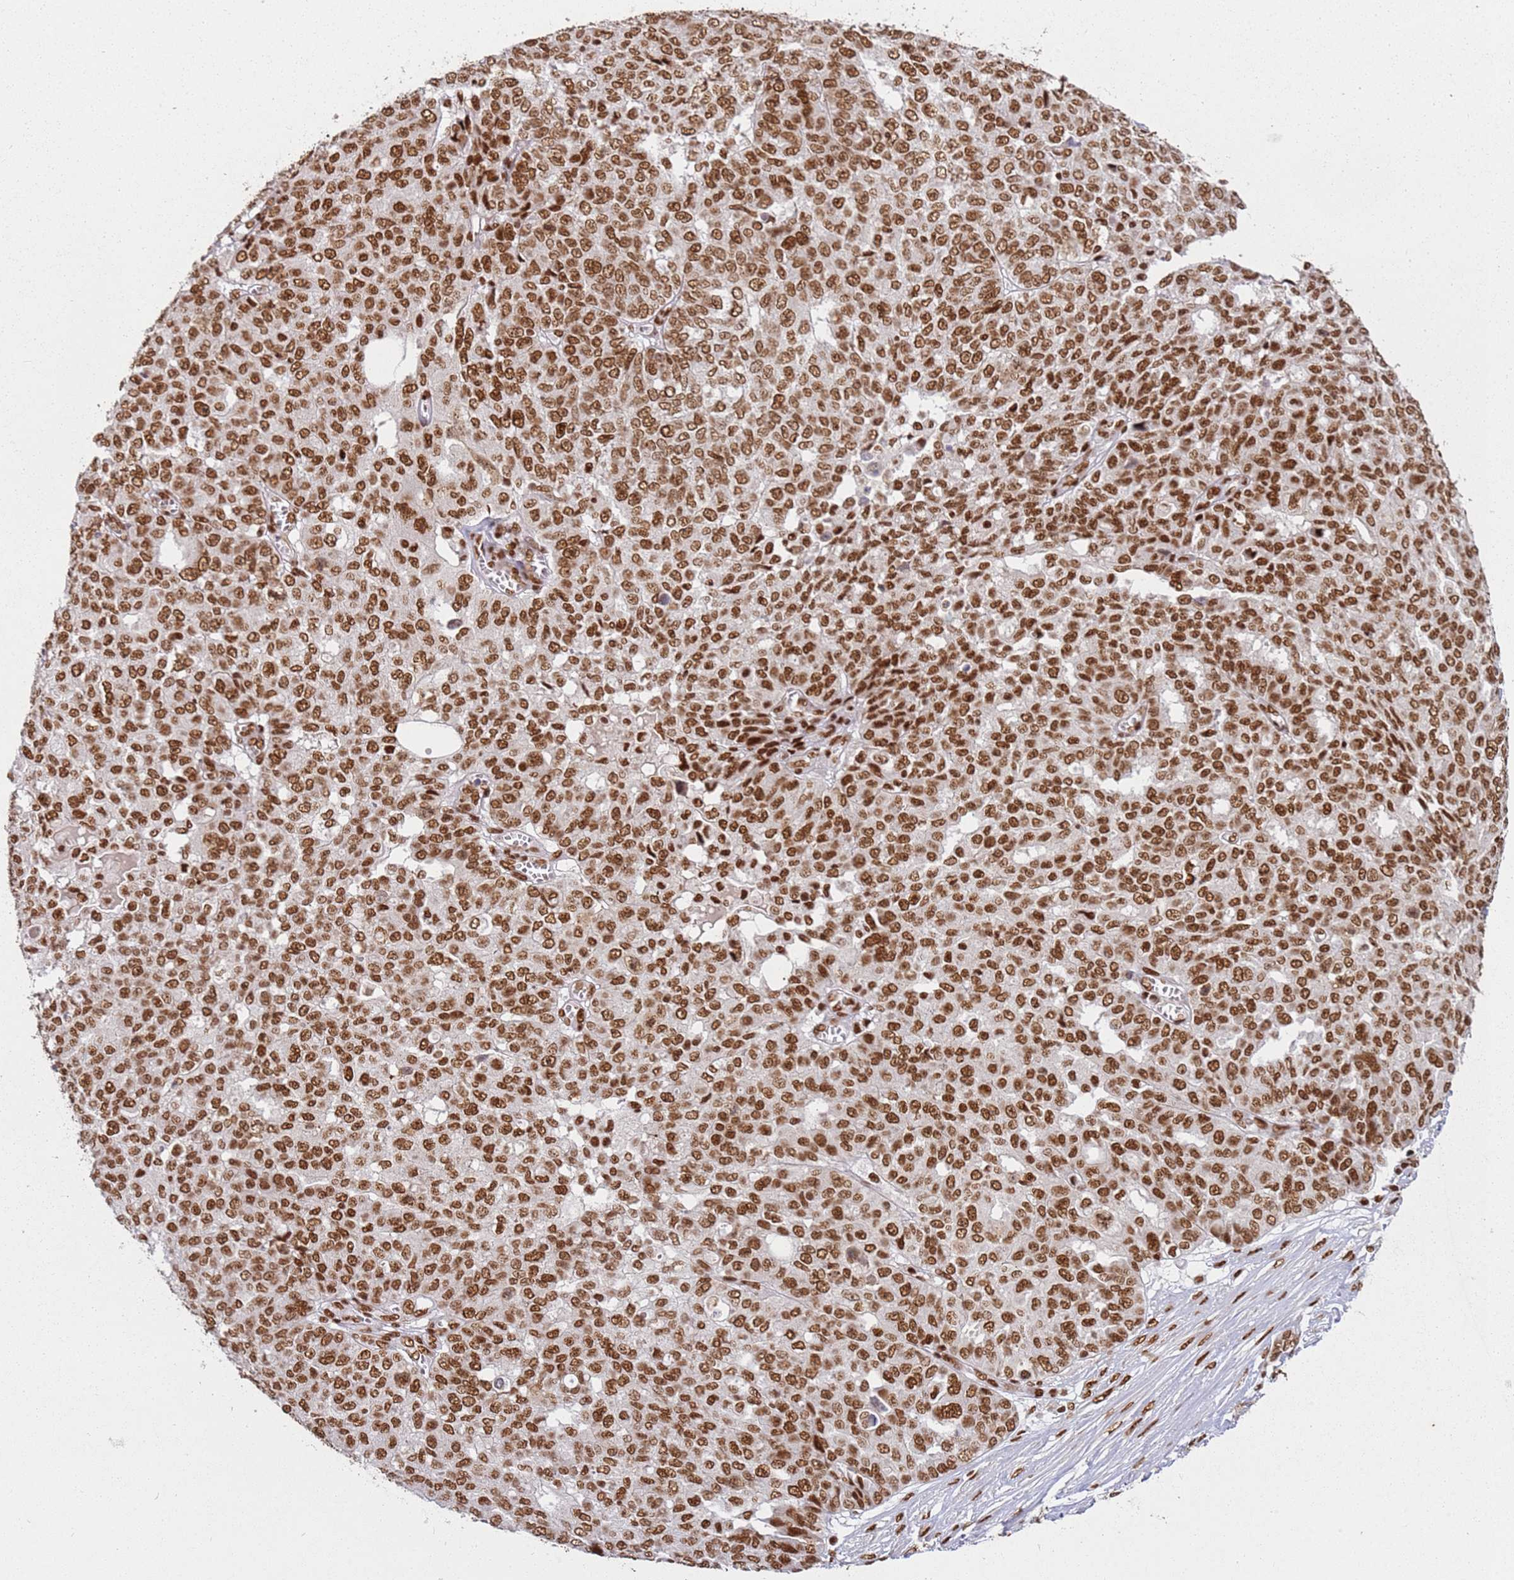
{"staining": {"intensity": "moderate", "quantity": ">75%", "location": "nuclear"}, "tissue": "ovarian cancer", "cell_type": "Tumor cells", "image_type": "cancer", "snomed": [{"axis": "morphology", "description": "Cystadenocarcinoma, serous, NOS"}, {"axis": "topography", "description": "Soft tissue"}, {"axis": "topography", "description": "Ovary"}], "caption": "Immunohistochemical staining of human ovarian cancer (serous cystadenocarcinoma) displays medium levels of moderate nuclear protein staining in about >75% of tumor cells. Using DAB (brown) and hematoxylin (blue) stains, captured at high magnification using brightfield microscopy.", "gene": "TENT4A", "patient": {"sex": "female", "age": 57}}